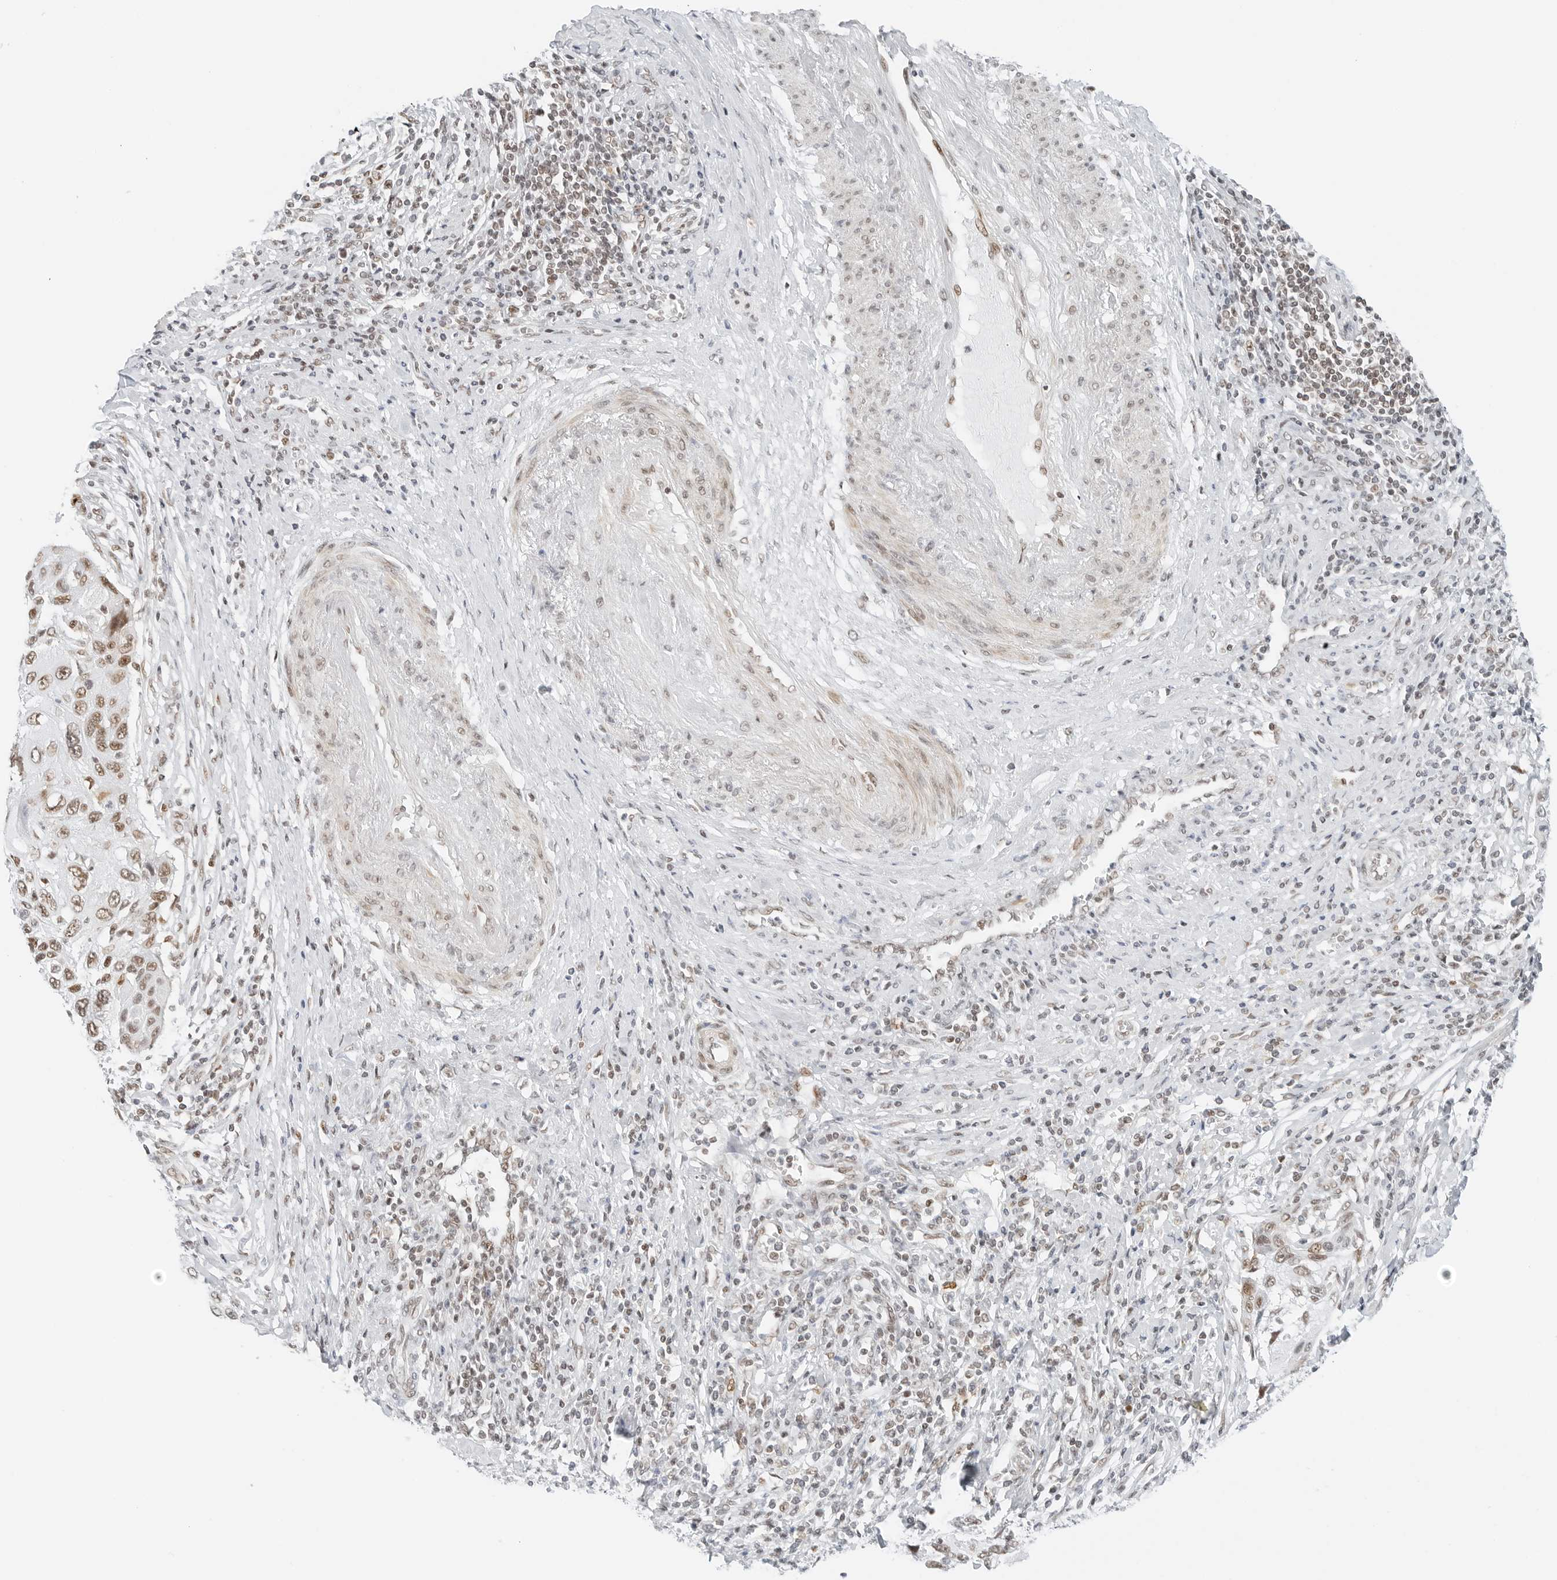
{"staining": {"intensity": "moderate", "quantity": ">75%", "location": "nuclear"}, "tissue": "cervical cancer", "cell_type": "Tumor cells", "image_type": "cancer", "snomed": [{"axis": "morphology", "description": "Squamous cell carcinoma, NOS"}, {"axis": "topography", "description": "Cervix"}], "caption": "Squamous cell carcinoma (cervical) stained for a protein (brown) reveals moderate nuclear positive positivity in approximately >75% of tumor cells.", "gene": "CRTC2", "patient": {"sex": "female", "age": 70}}